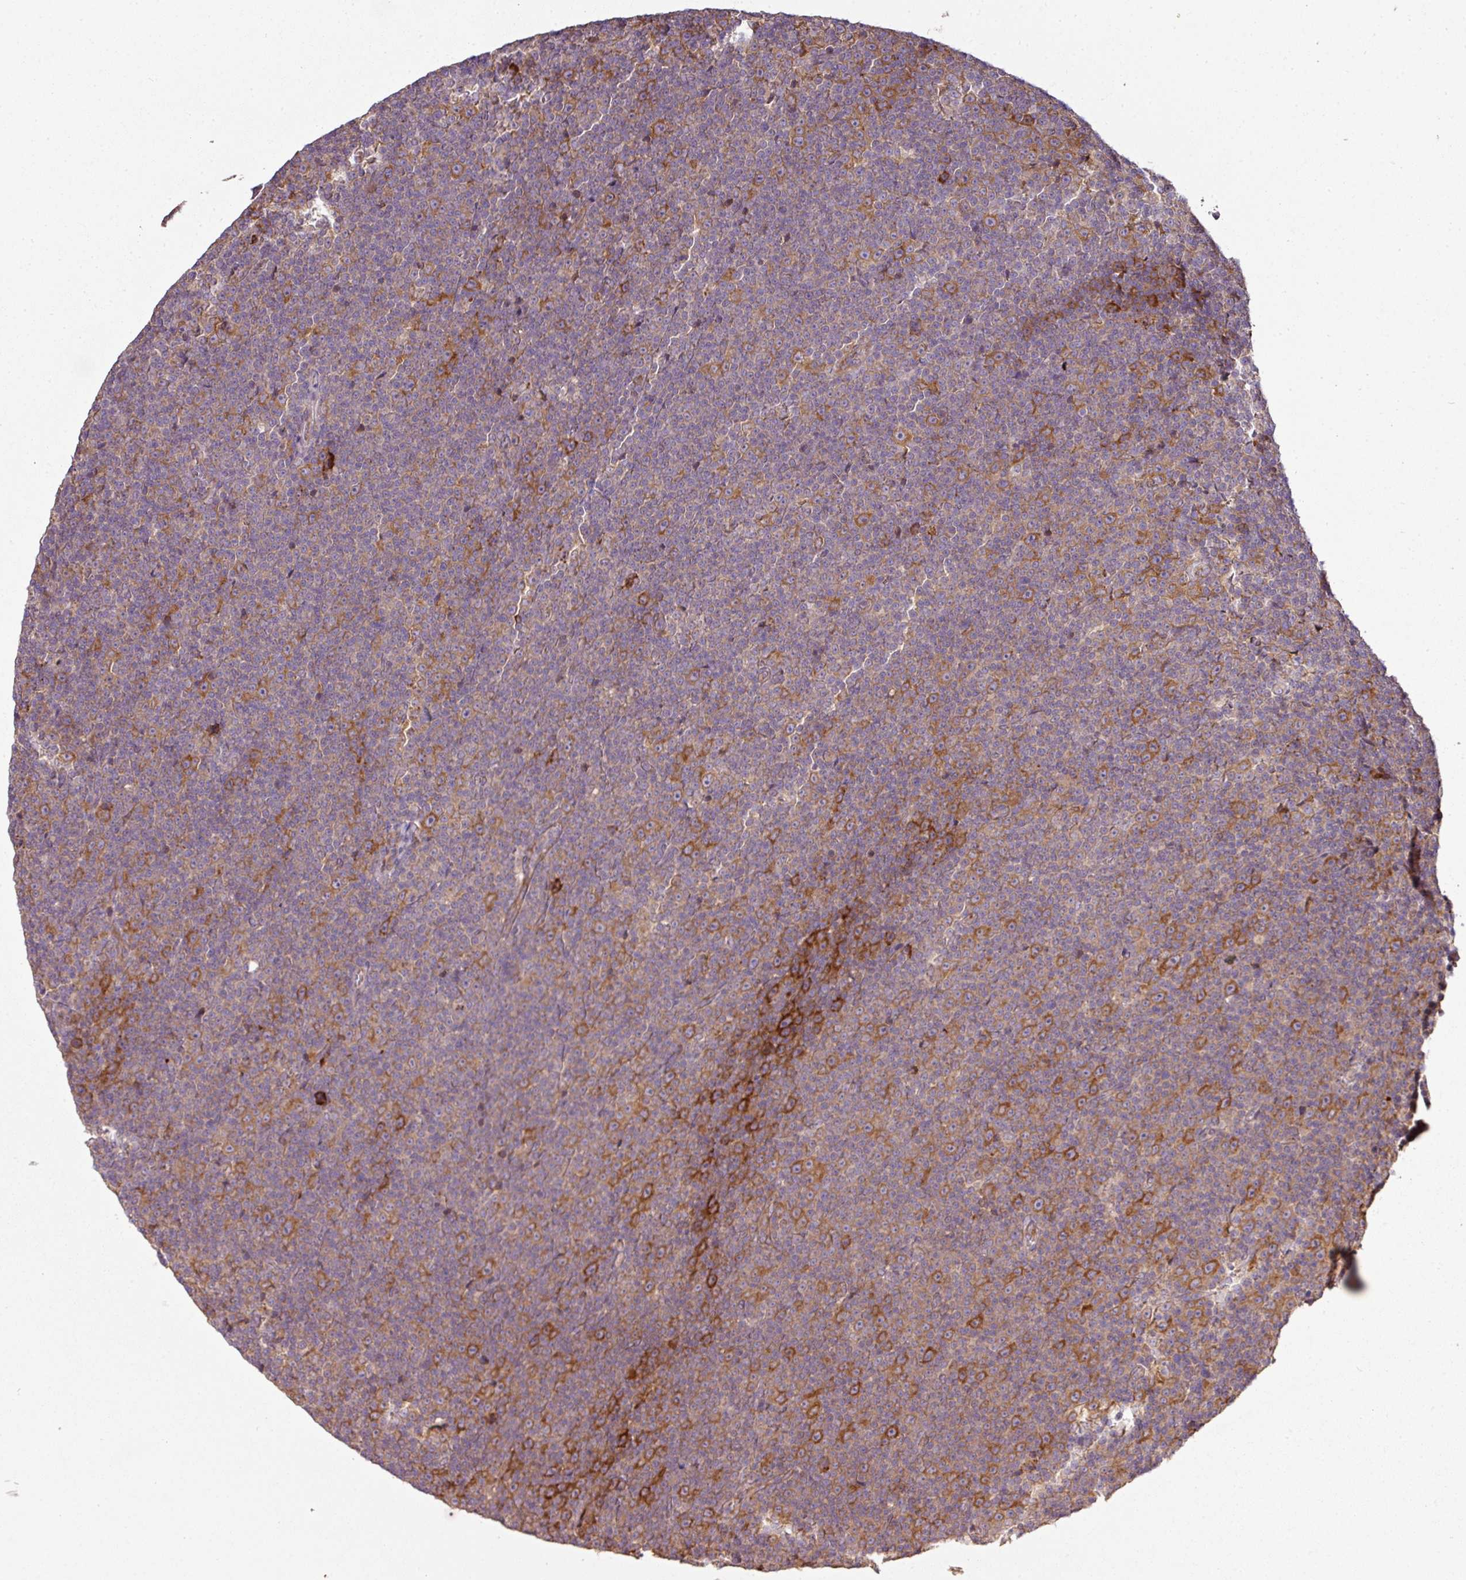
{"staining": {"intensity": "moderate", "quantity": "25%-75%", "location": "cytoplasmic/membranous"}, "tissue": "lymphoma", "cell_type": "Tumor cells", "image_type": "cancer", "snomed": [{"axis": "morphology", "description": "Malignant lymphoma, non-Hodgkin's type, Low grade"}, {"axis": "topography", "description": "Lymph node"}], "caption": "Moderate cytoplasmic/membranous protein staining is seen in about 25%-75% of tumor cells in low-grade malignant lymphoma, non-Hodgkin's type.", "gene": "GALP", "patient": {"sex": "female", "age": 67}}